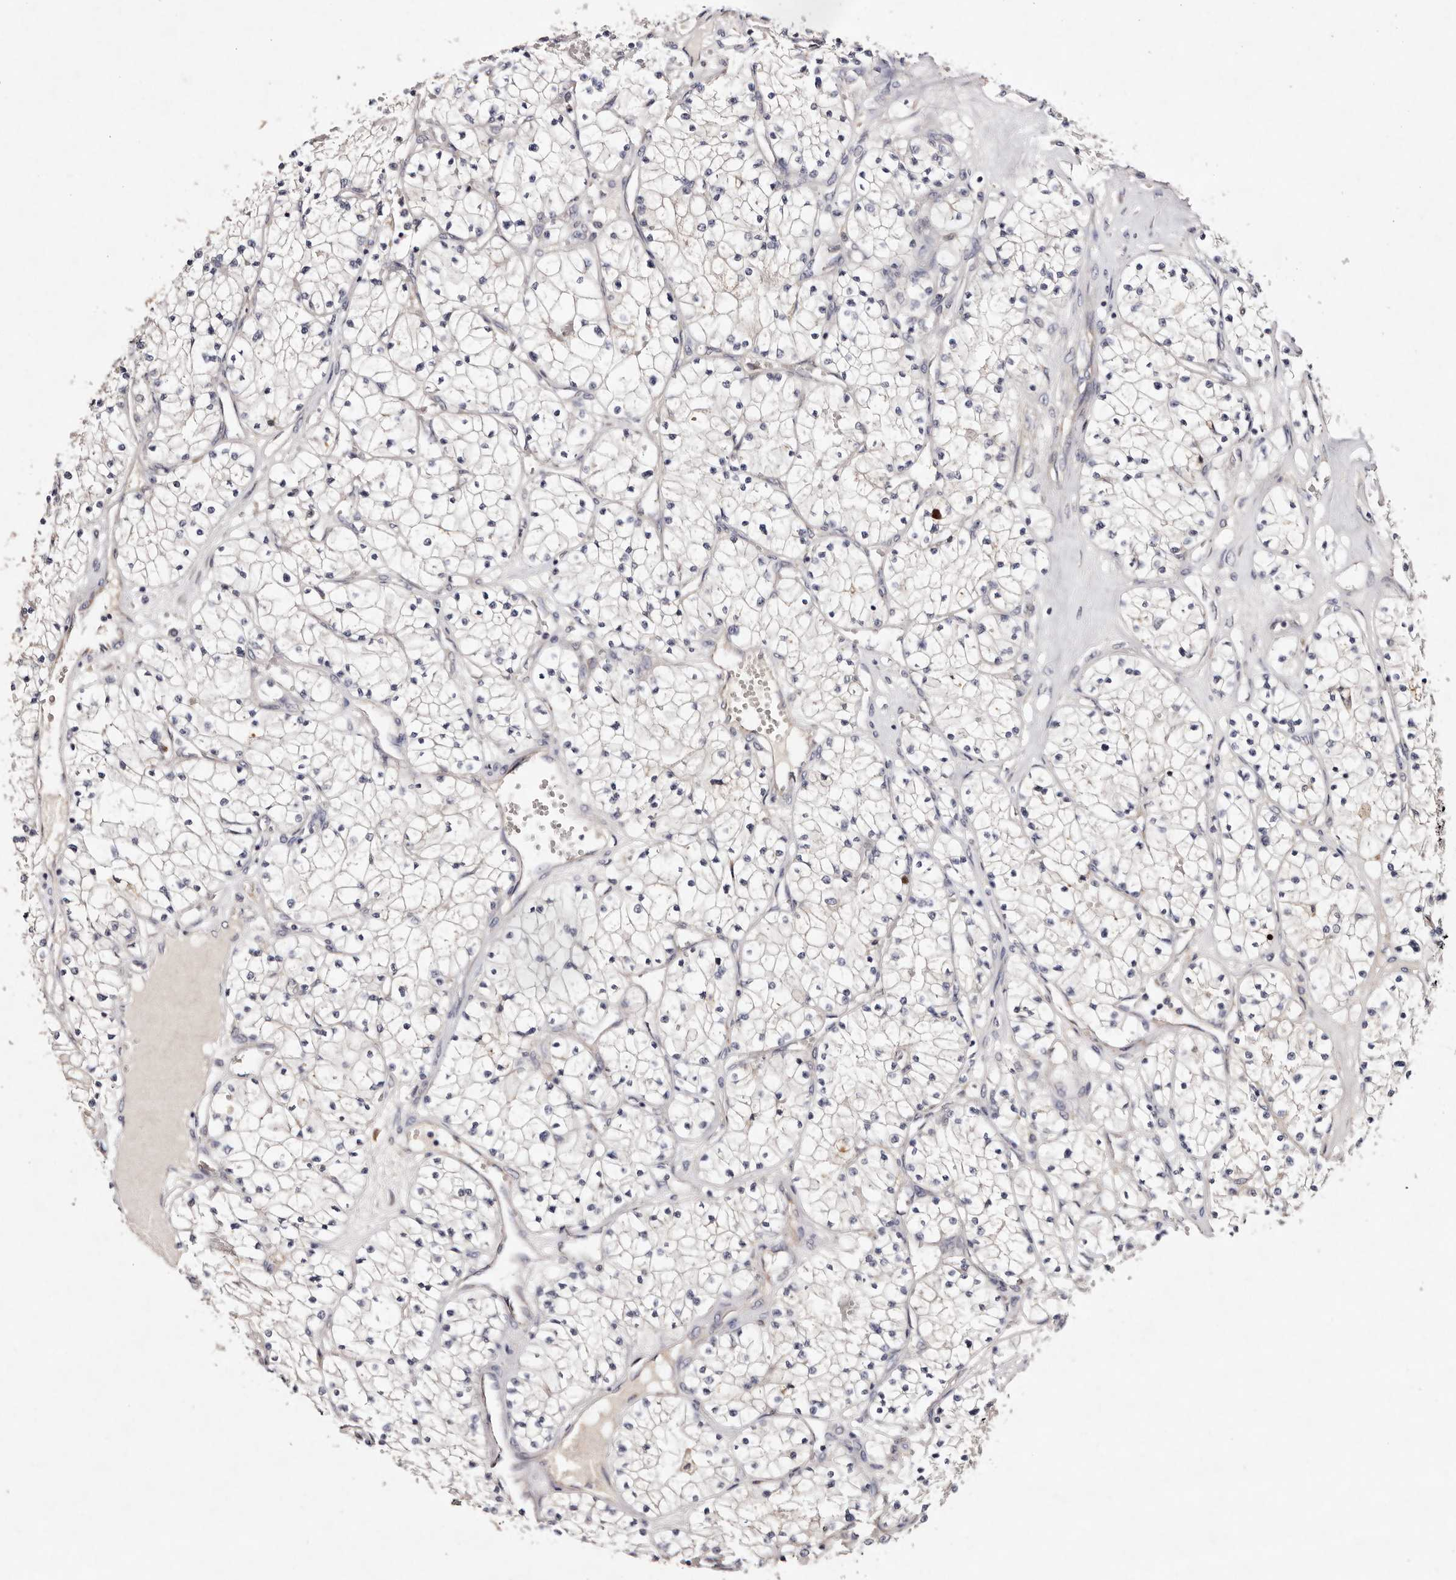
{"staining": {"intensity": "negative", "quantity": "none", "location": "none"}, "tissue": "renal cancer", "cell_type": "Tumor cells", "image_type": "cancer", "snomed": [{"axis": "morphology", "description": "Normal tissue, NOS"}, {"axis": "morphology", "description": "Adenocarcinoma, NOS"}, {"axis": "topography", "description": "Kidney"}], "caption": "High magnification brightfield microscopy of renal cancer stained with DAB (brown) and counterstained with hematoxylin (blue): tumor cells show no significant positivity.", "gene": "TSC2", "patient": {"sex": "male", "age": 68}}